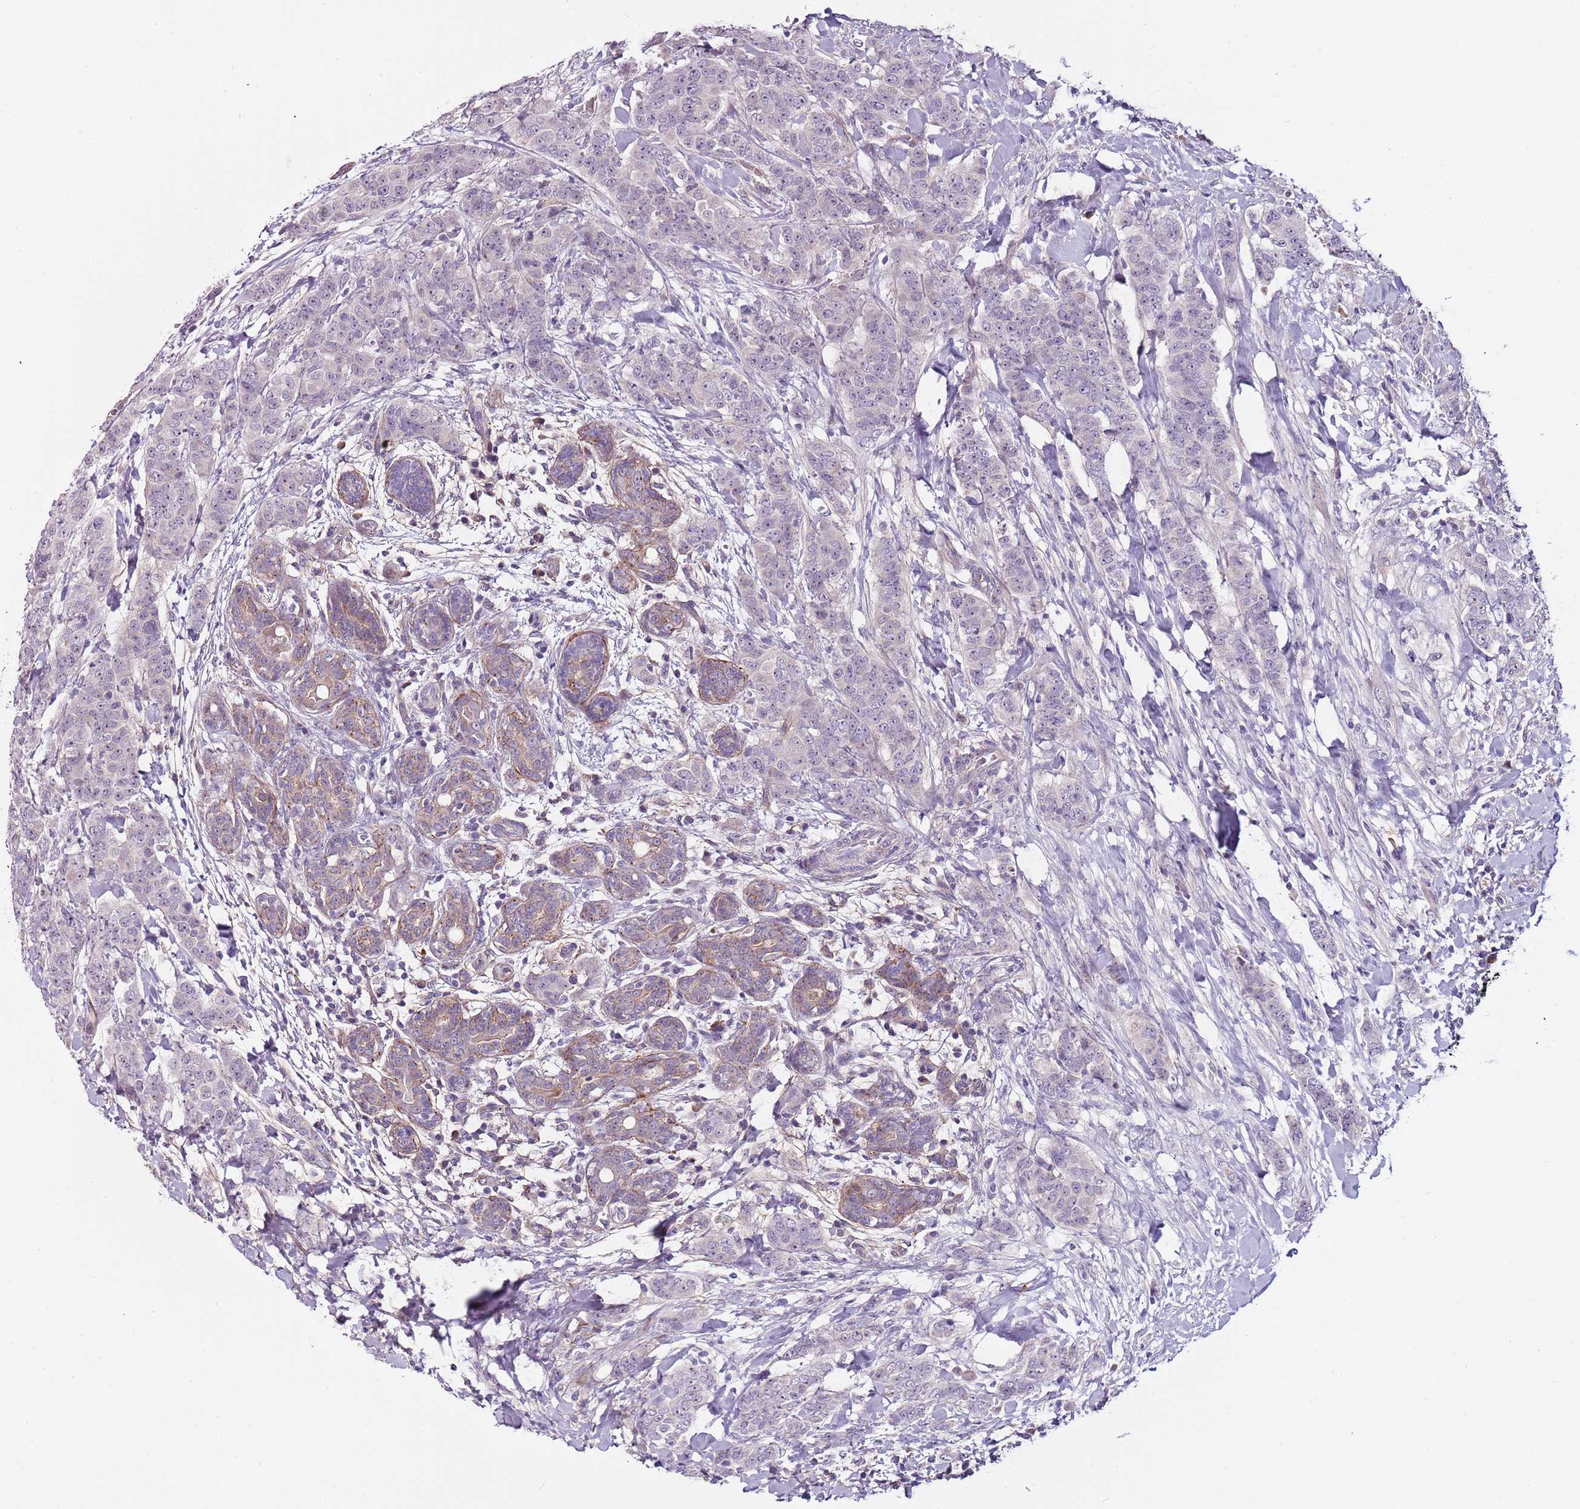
{"staining": {"intensity": "negative", "quantity": "none", "location": "none"}, "tissue": "breast cancer", "cell_type": "Tumor cells", "image_type": "cancer", "snomed": [{"axis": "morphology", "description": "Duct carcinoma"}, {"axis": "topography", "description": "Breast"}], "caption": "Infiltrating ductal carcinoma (breast) was stained to show a protein in brown. There is no significant expression in tumor cells. (DAB (3,3'-diaminobenzidine) immunohistochemistry with hematoxylin counter stain).", "gene": "NKX2-3", "patient": {"sex": "female", "age": 40}}